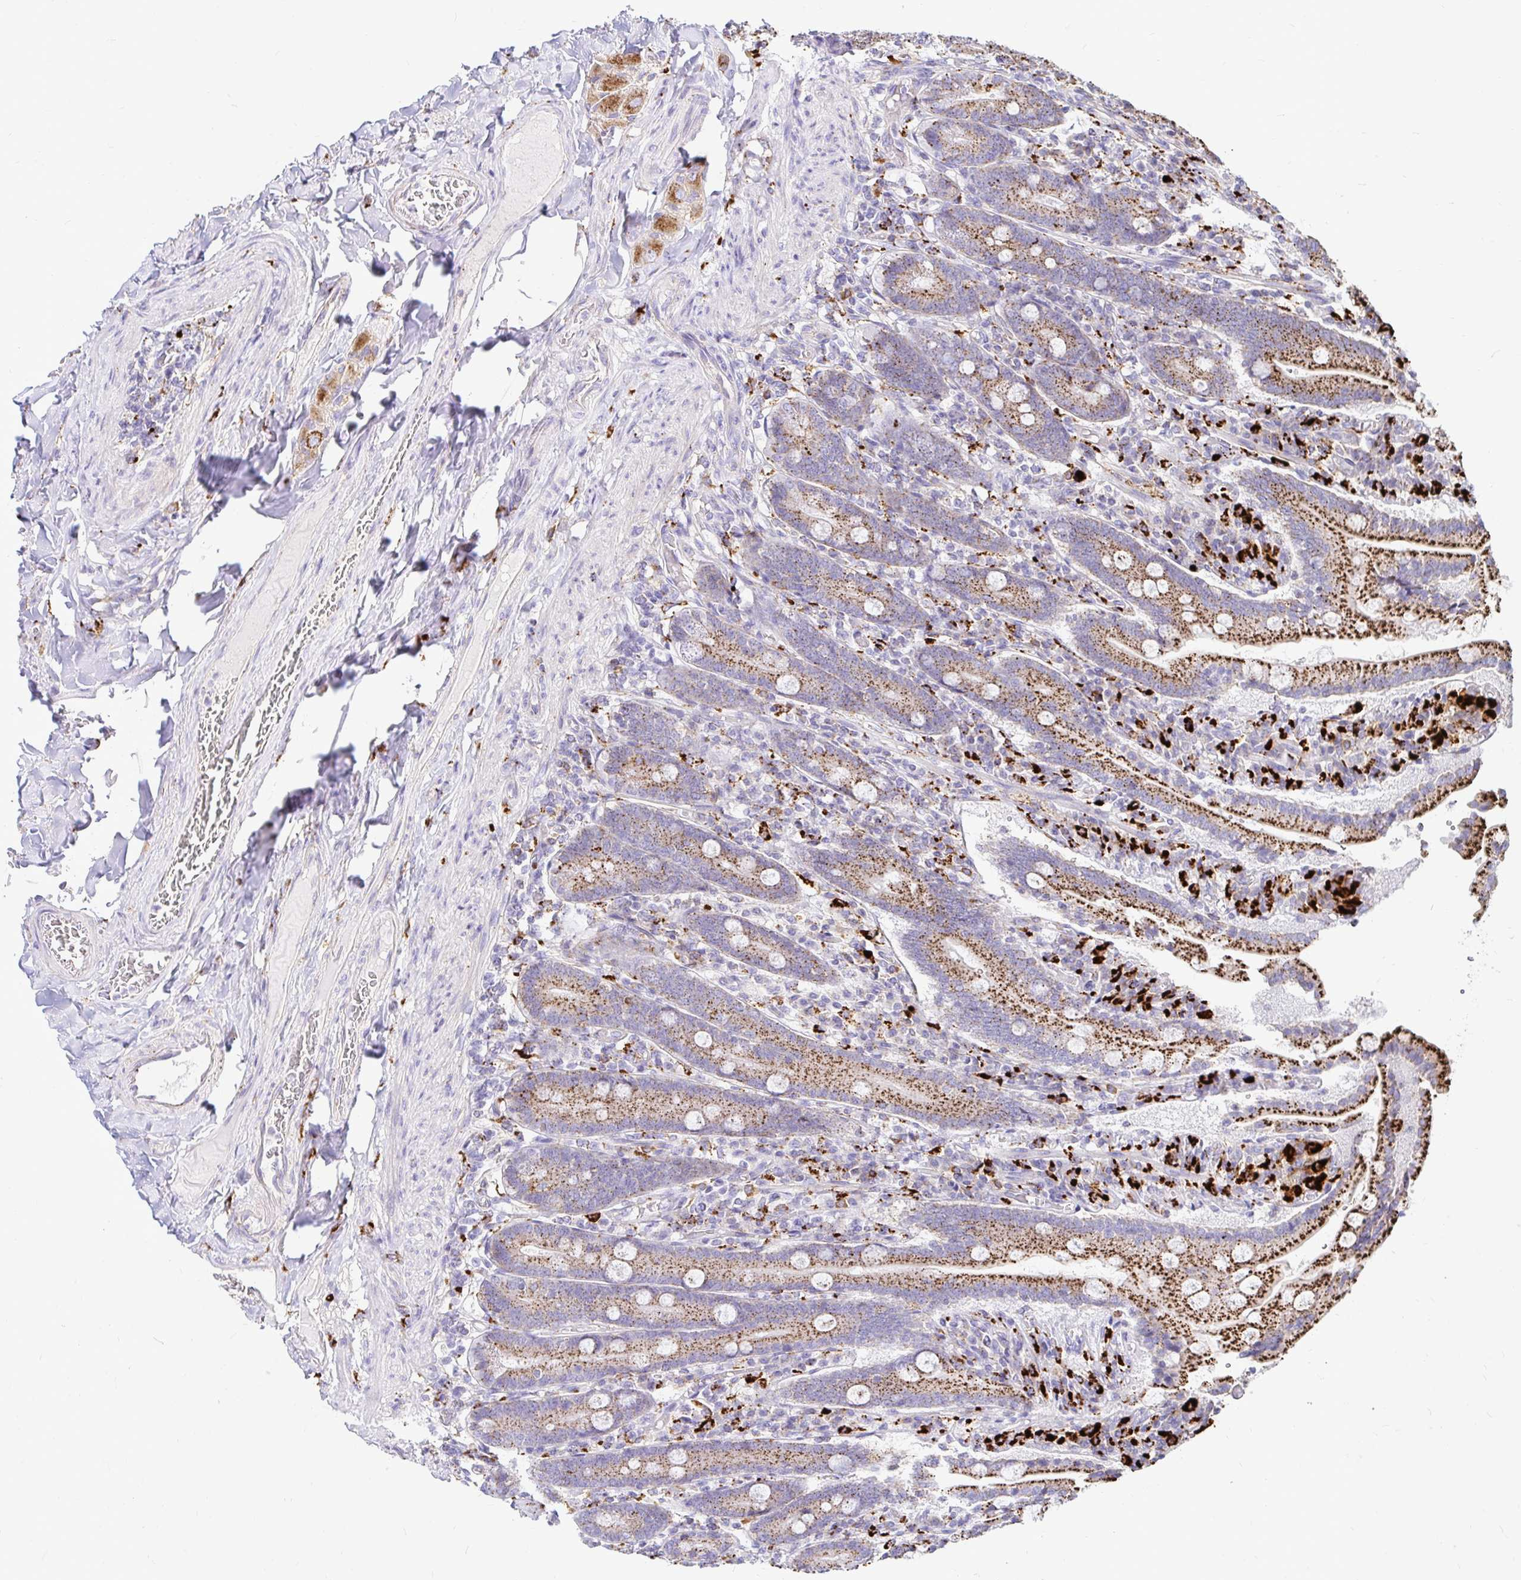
{"staining": {"intensity": "strong", "quantity": ">75%", "location": "cytoplasmic/membranous"}, "tissue": "duodenum", "cell_type": "Glandular cells", "image_type": "normal", "snomed": [{"axis": "morphology", "description": "Normal tissue, NOS"}, {"axis": "topography", "description": "Duodenum"}], "caption": "Strong cytoplasmic/membranous staining is seen in approximately >75% of glandular cells in normal duodenum.", "gene": "FUCA1", "patient": {"sex": "female", "age": 62}}